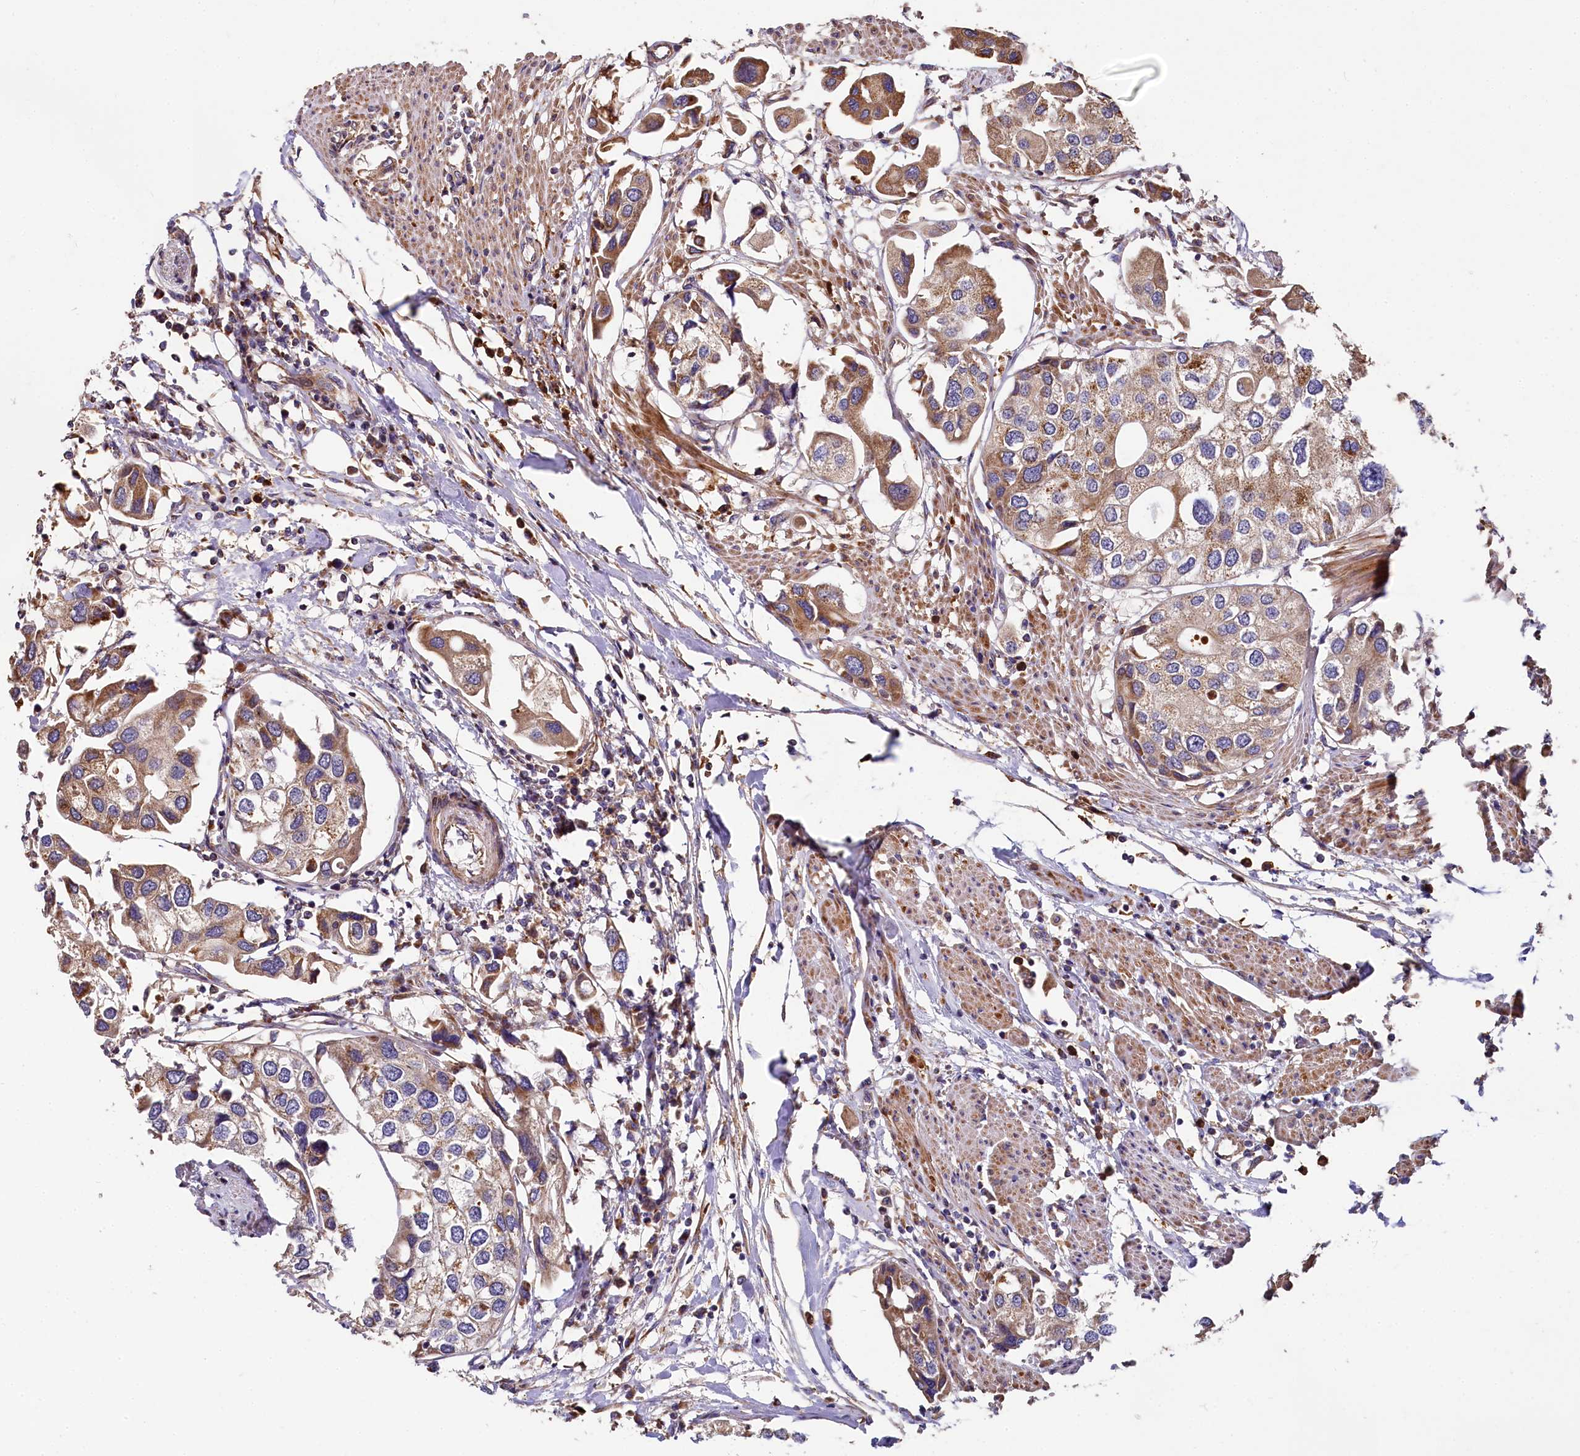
{"staining": {"intensity": "moderate", "quantity": ">75%", "location": "cytoplasmic/membranous"}, "tissue": "urothelial cancer", "cell_type": "Tumor cells", "image_type": "cancer", "snomed": [{"axis": "morphology", "description": "Urothelial carcinoma, High grade"}, {"axis": "topography", "description": "Urinary bladder"}], "caption": "Immunohistochemical staining of human high-grade urothelial carcinoma reveals medium levels of moderate cytoplasmic/membranous positivity in about >75% of tumor cells. The protein is shown in brown color, while the nuclei are stained blue.", "gene": "SPRYD3", "patient": {"sex": "male", "age": 64}}